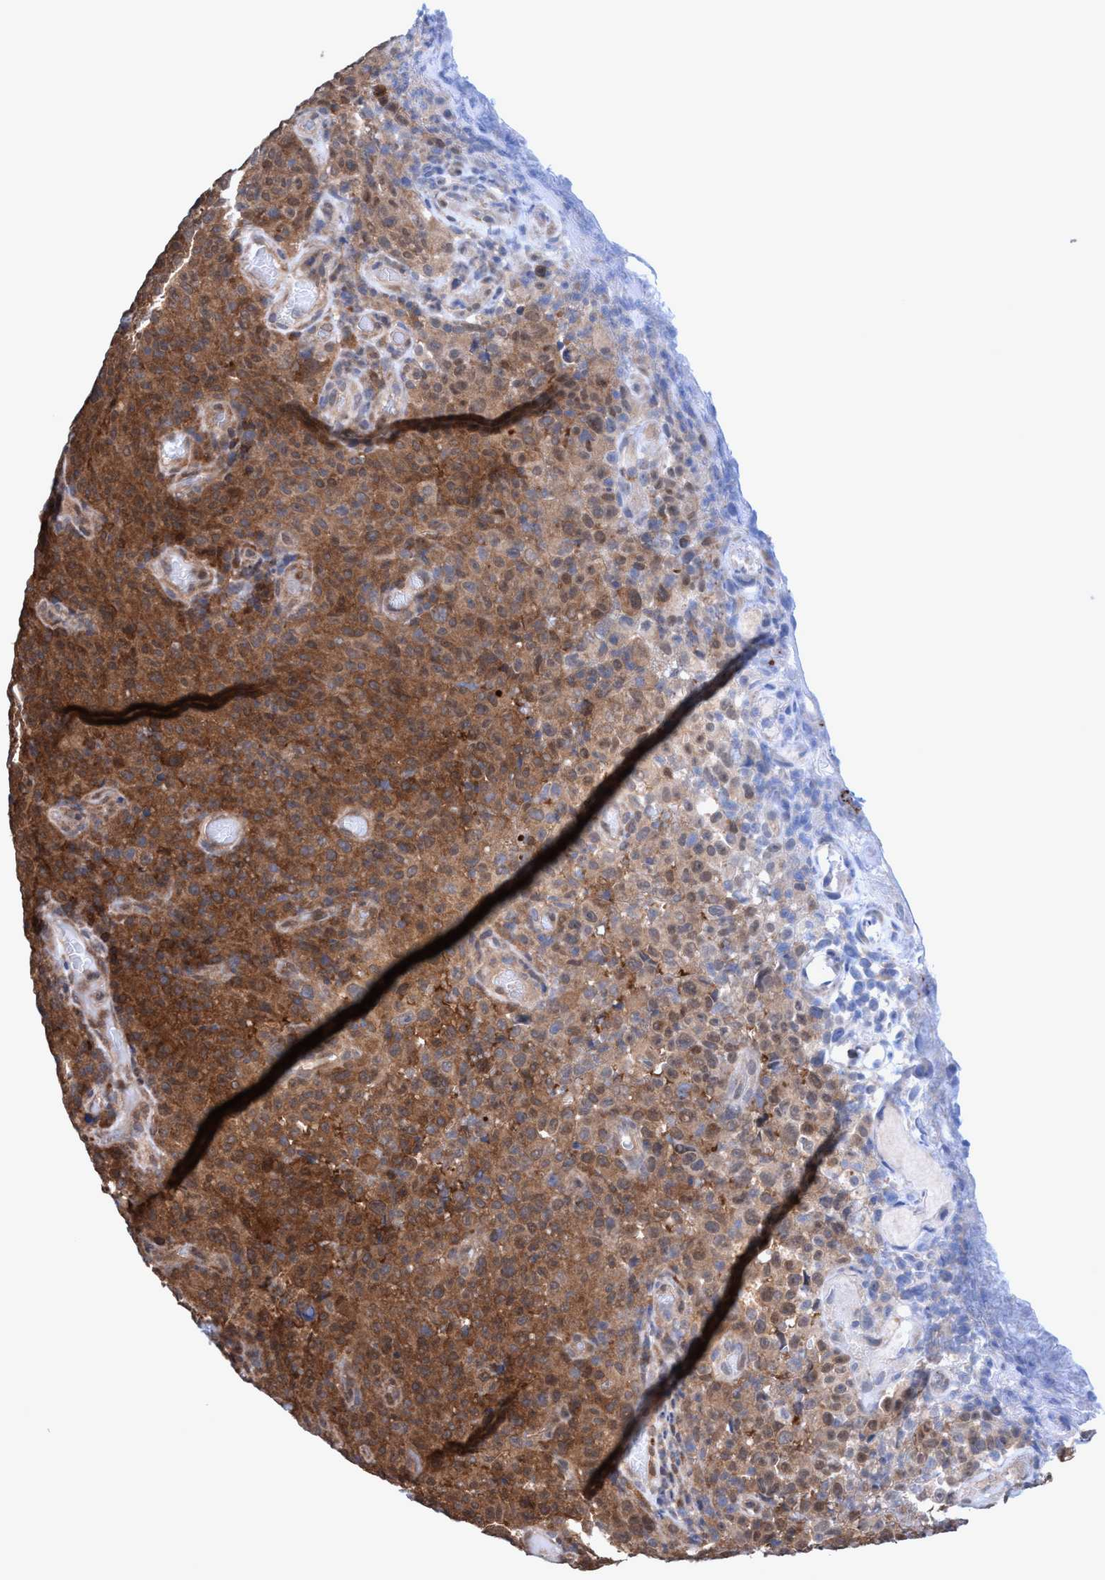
{"staining": {"intensity": "strong", "quantity": ">75%", "location": "cytoplasmic/membranous"}, "tissue": "melanoma", "cell_type": "Tumor cells", "image_type": "cancer", "snomed": [{"axis": "morphology", "description": "Malignant melanoma, NOS"}, {"axis": "topography", "description": "Skin"}], "caption": "Melanoma tissue displays strong cytoplasmic/membranous positivity in about >75% of tumor cells", "gene": "GLOD4", "patient": {"sex": "female", "age": 82}}